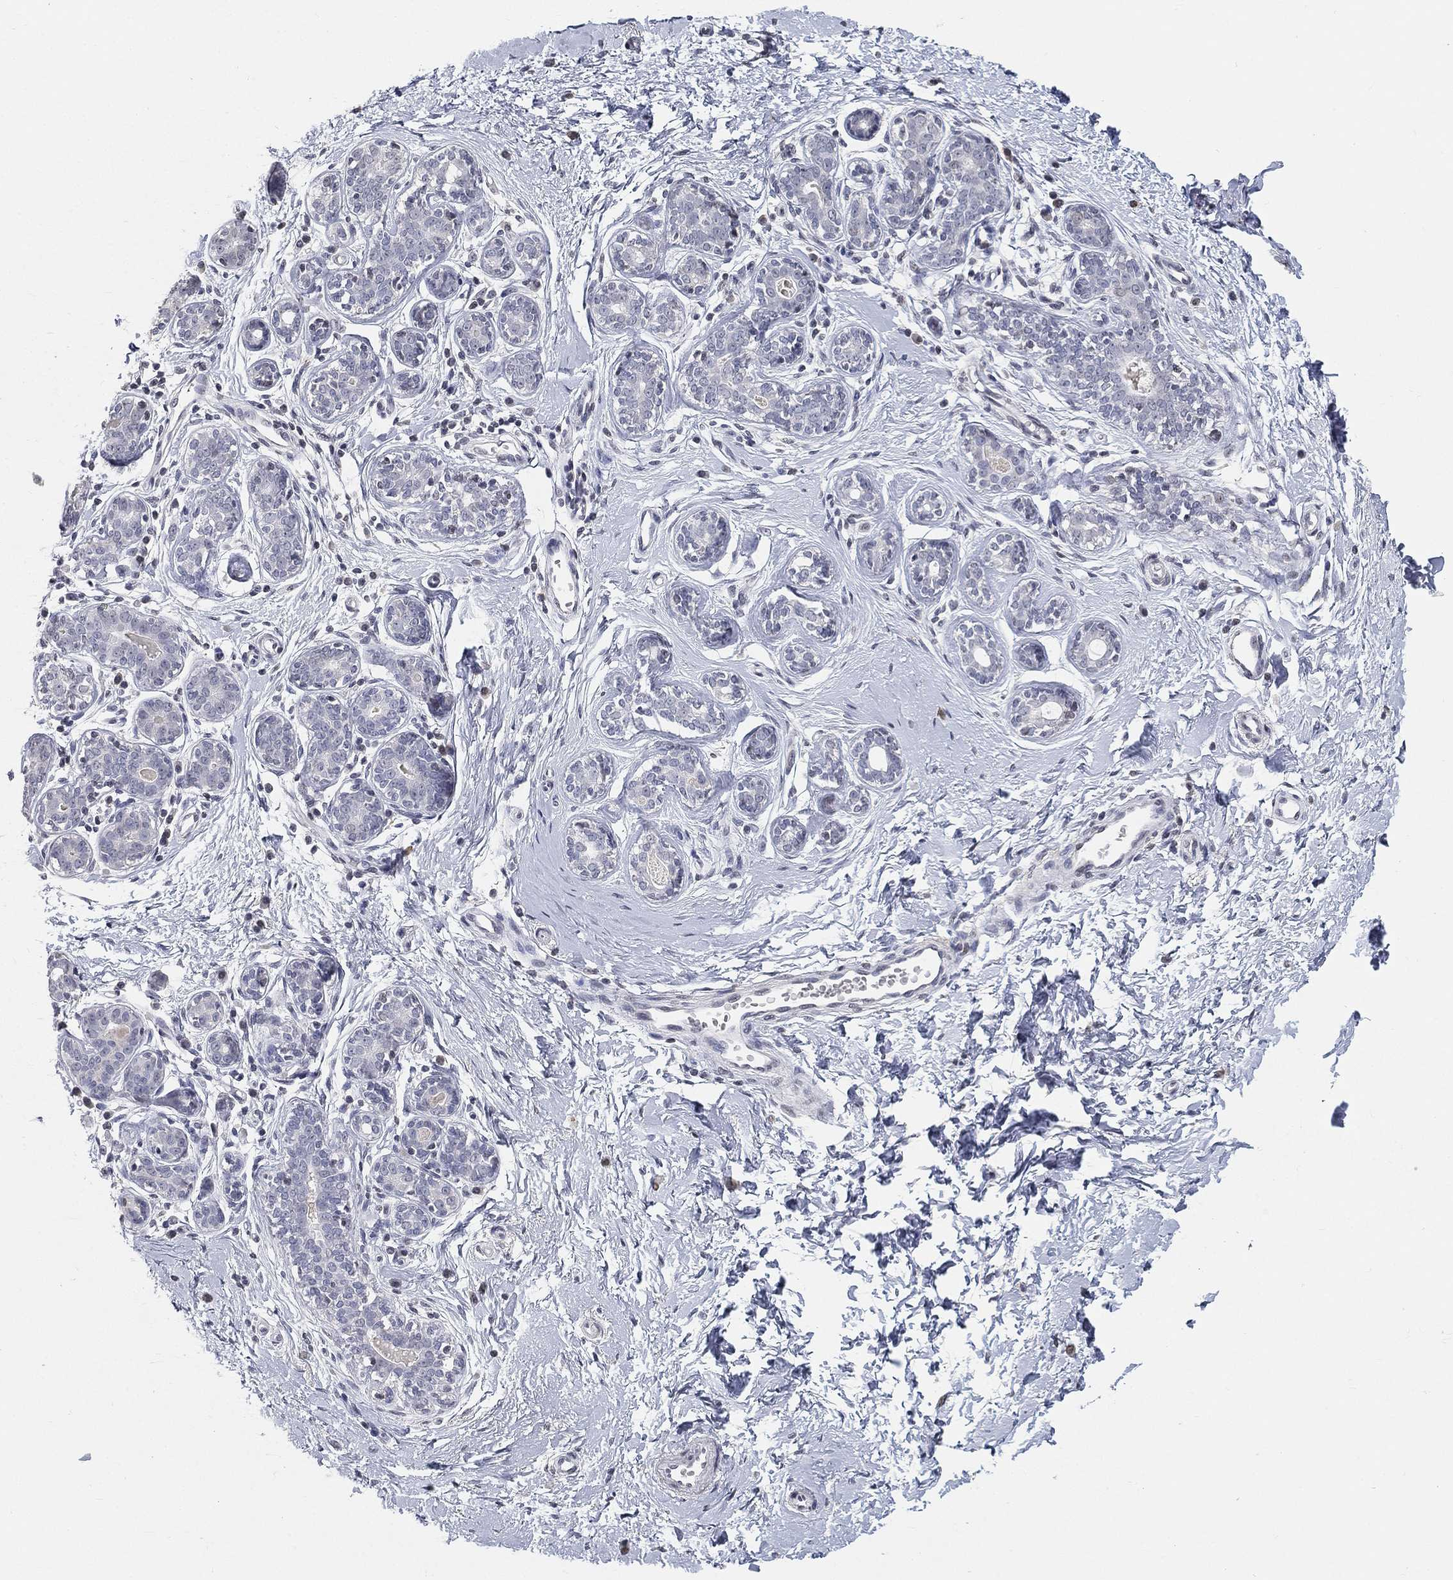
{"staining": {"intensity": "negative", "quantity": "none", "location": "none"}, "tissue": "breast", "cell_type": "Adipocytes", "image_type": "normal", "snomed": [{"axis": "morphology", "description": "Normal tissue, NOS"}, {"axis": "topography", "description": "Breast"}], "caption": "Immunohistochemistry image of unremarkable breast: human breast stained with DAB shows no significant protein expression in adipocytes.", "gene": "ARG1", "patient": {"sex": "female", "age": 37}}